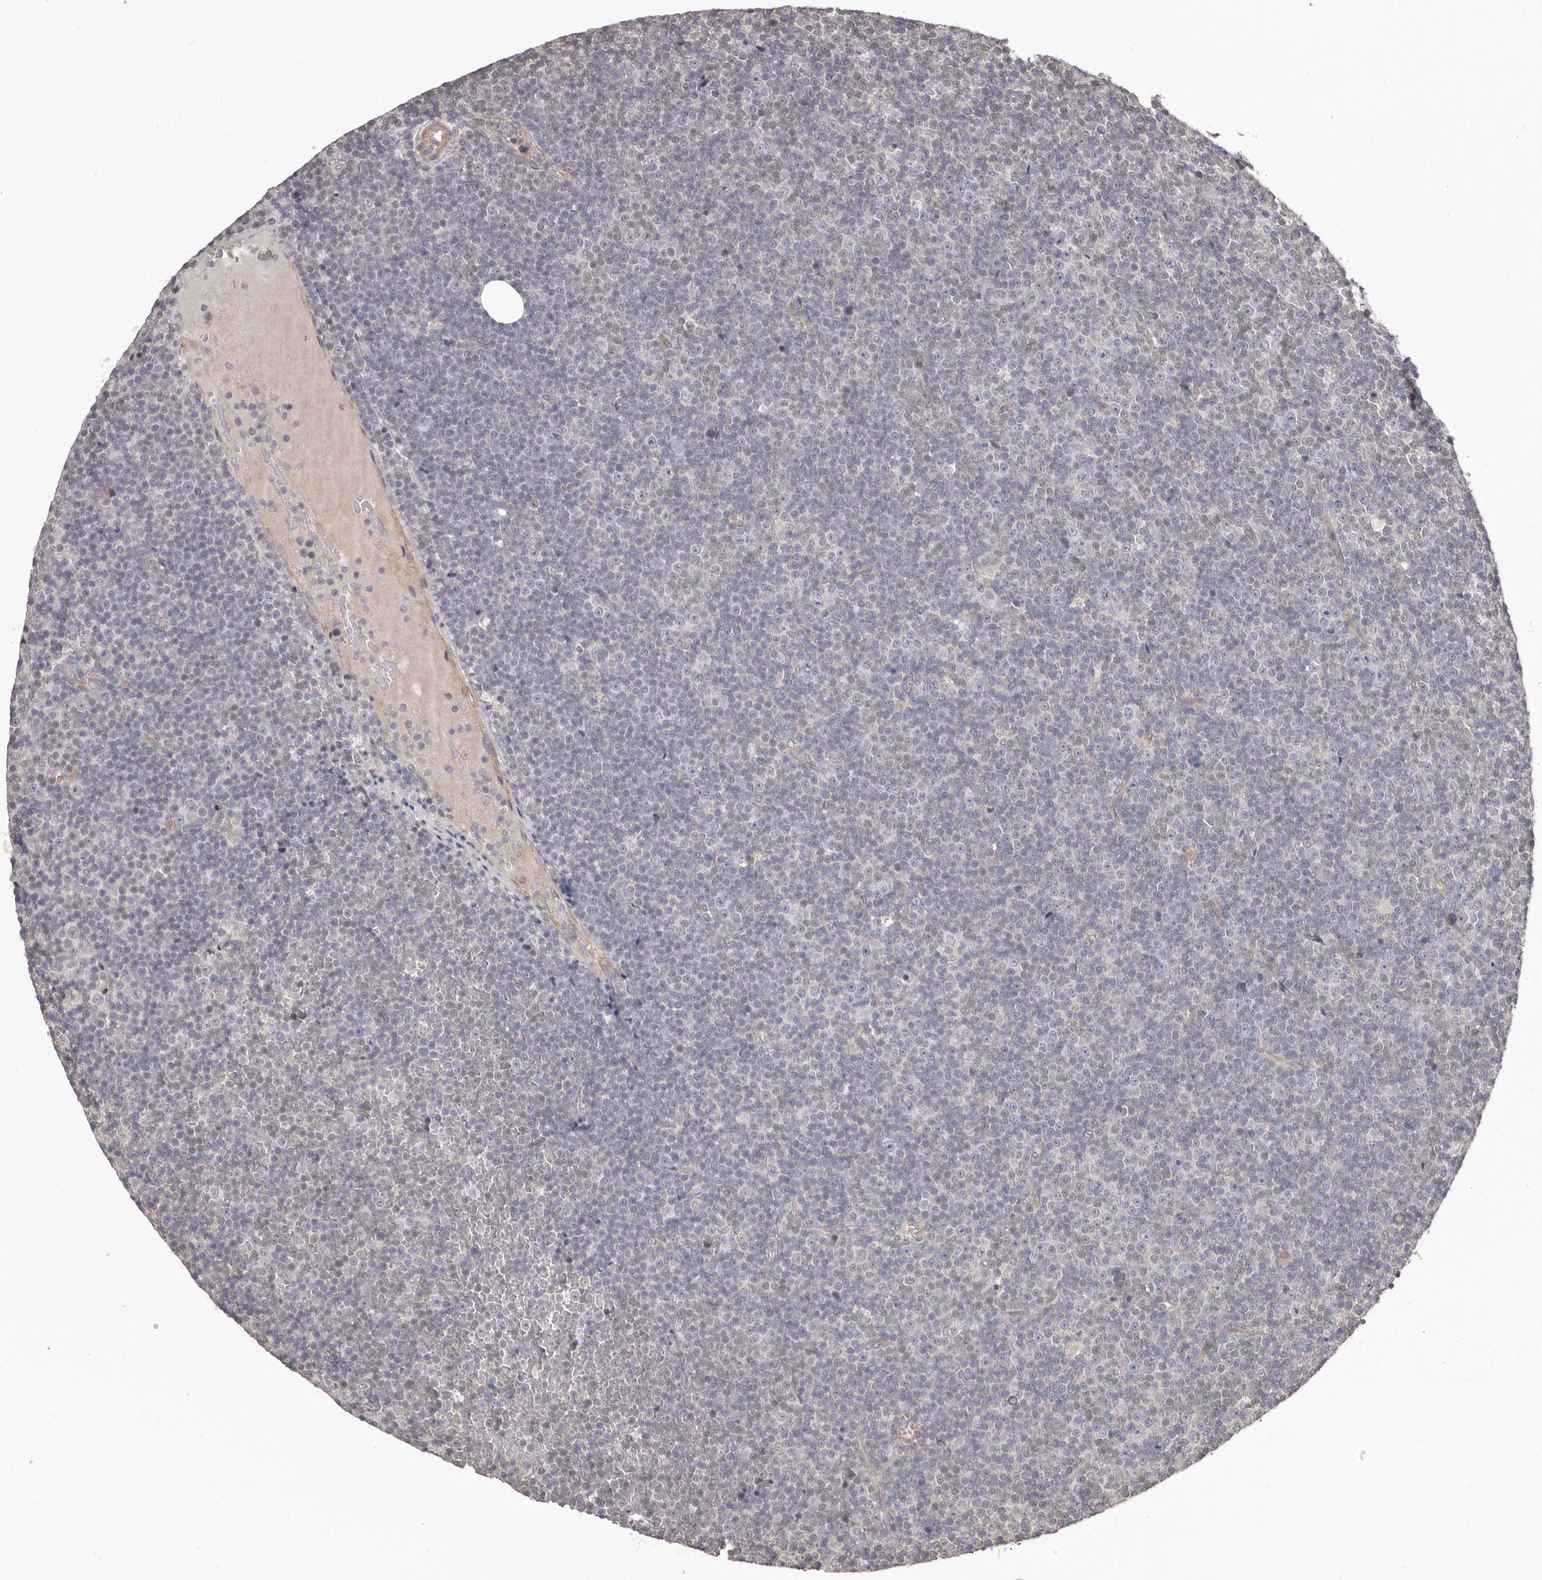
{"staining": {"intensity": "negative", "quantity": "none", "location": "none"}, "tissue": "lymphoma", "cell_type": "Tumor cells", "image_type": "cancer", "snomed": [{"axis": "morphology", "description": "Malignant lymphoma, non-Hodgkin's type, Low grade"}, {"axis": "topography", "description": "Lymph node"}], "caption": "Tumor cells show no significant staining in malignant lymphoma, non-Hodgkin's type (low-grade).", "gene": "HRH1", "patient": {"sex": "female", "age": 67}}